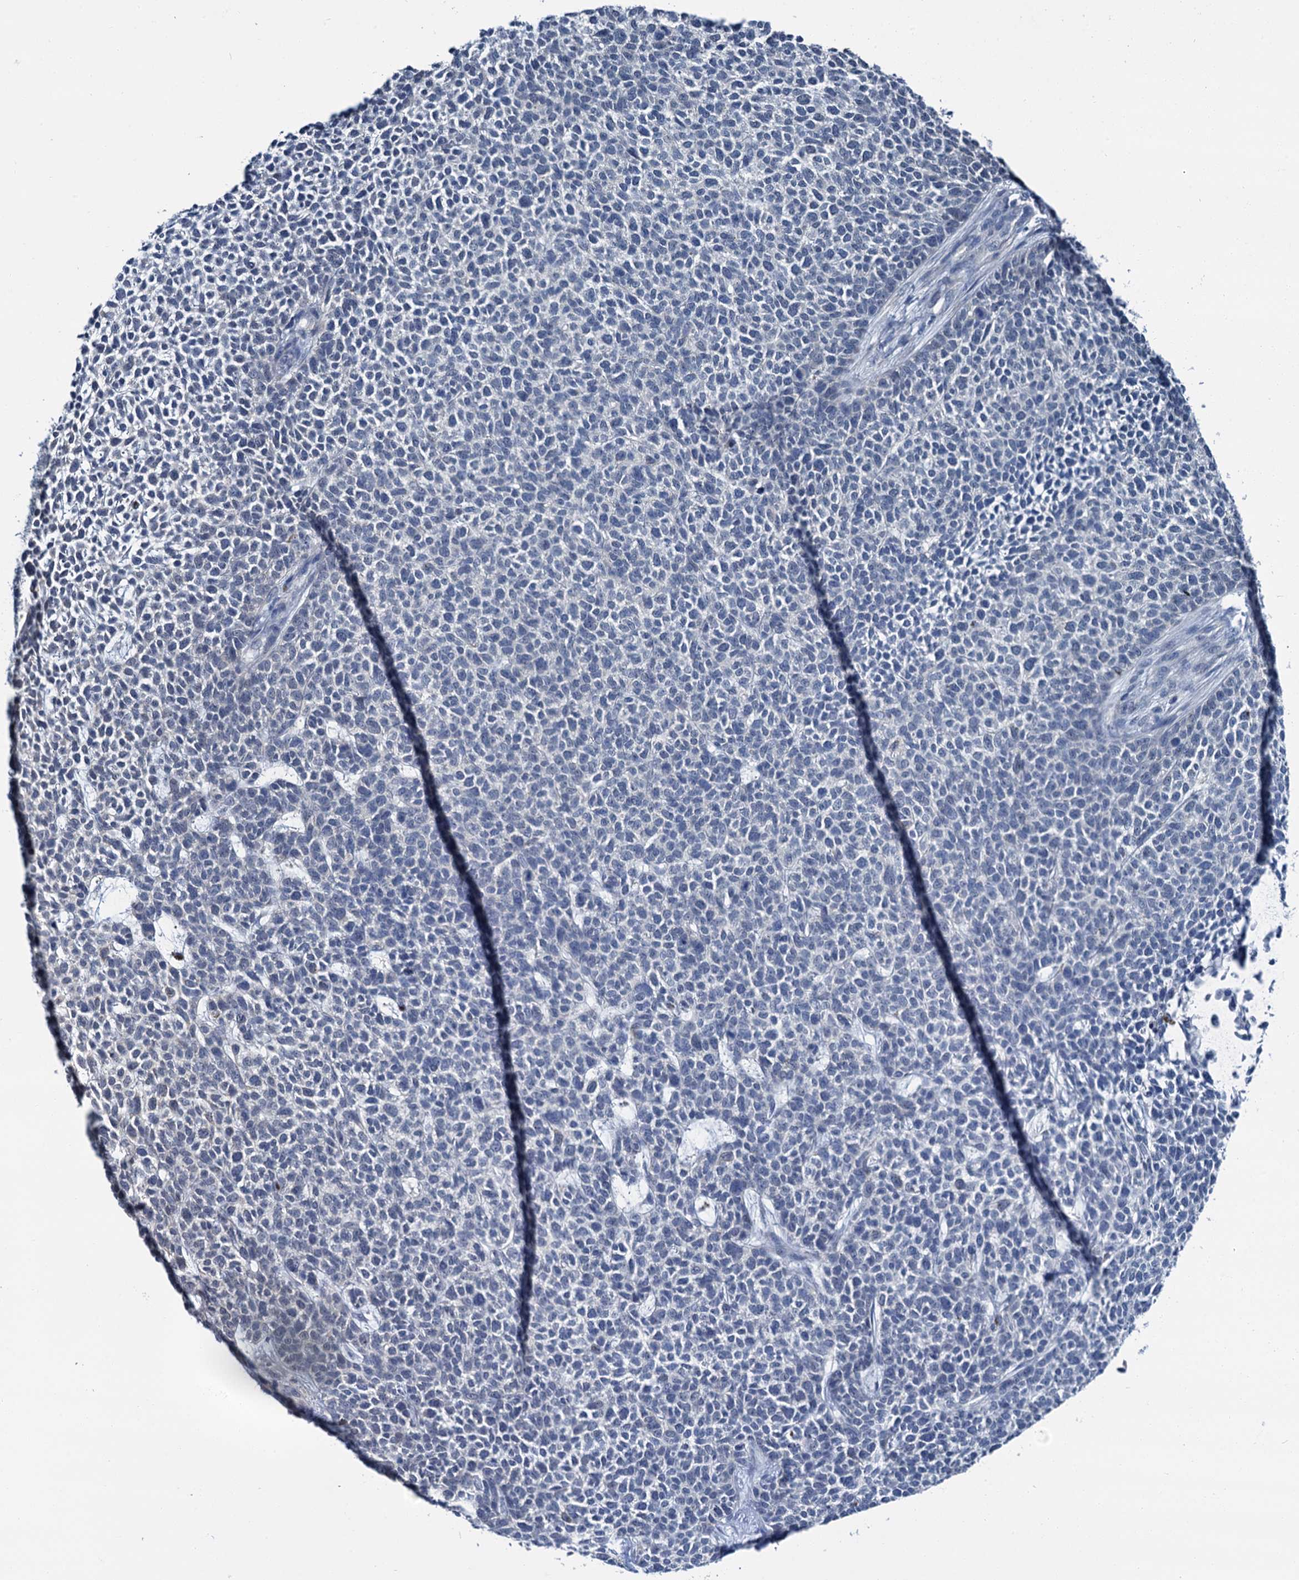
{"staining": {"intensity": "negative", "quantity": "none", "location": "none"}, "tissue": "skin cancer", "cell_type": "Tumor cells", "image_type": "cancer", "snomed": [{"axis": "morphology", "description": "Basal cell carcinoma"}, {"axis": "topography", "description": "Skin"}], "caption": "Tumor cells show no significant protein staining in skin cancer (basal cell carcinoma). Brightfield microscopy of immunohistochemistry (IHC) stained with DAB (brown) and hematoxylin (blue), captured at high magnification.", "gene": "MIOX", "patient": {"sex": "female", "age": 84}}